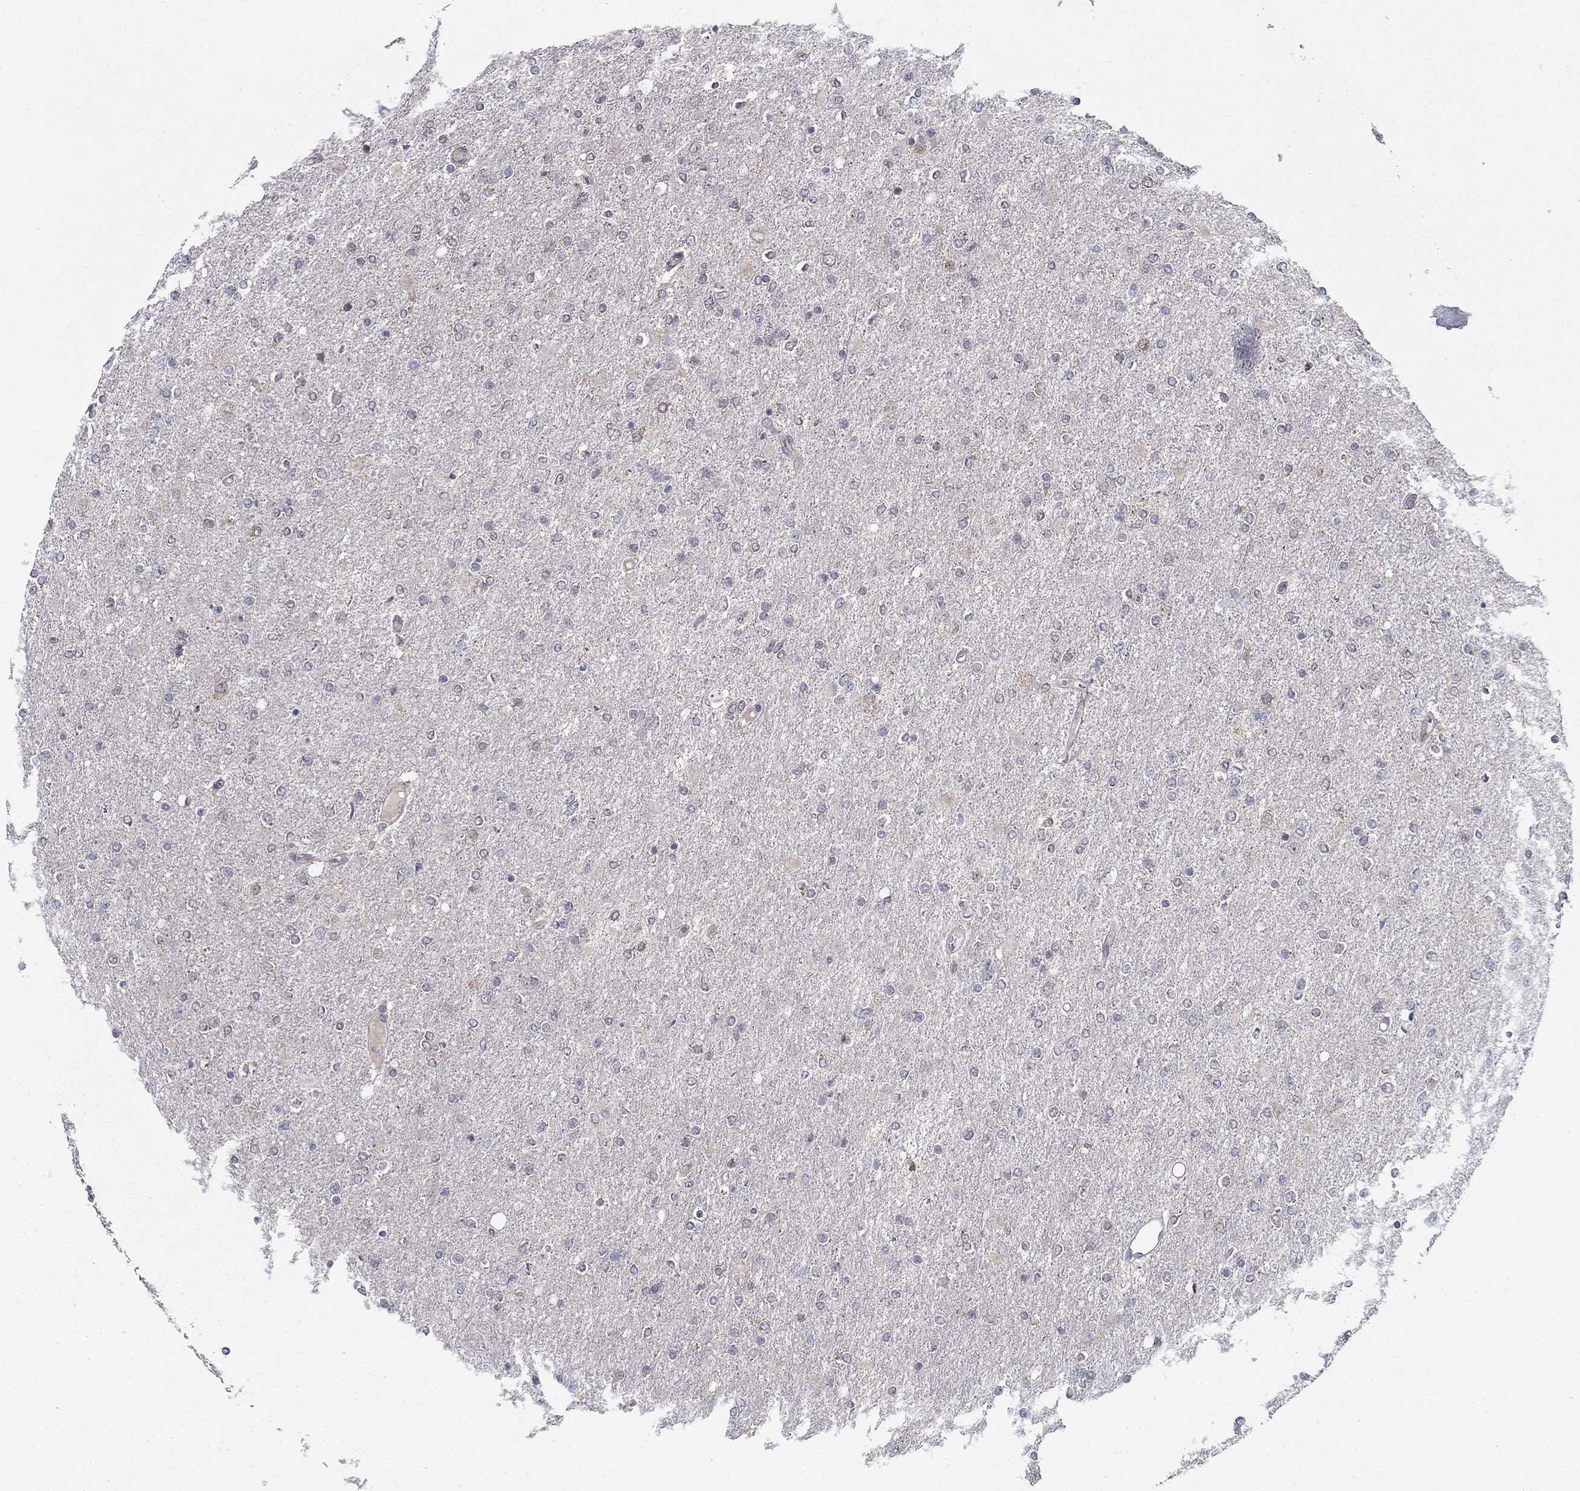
{"staining": {"intensity": "negative", "quantity": "none", "location": "none"}, "tissue": "glioma", "cell_type": "Tumor cells", "image_type": "cancer", "snomed": [{"axis": "morphology", "description": "Glioma, malignant, High grade"}, {"axis": "topography", "description": "Cerebral cortex"}], "caption": "There is no significant staining in tumor cells of malignant high-grade glioma. (DAB (3,3'-diaminobenzidine) immunohistochemistry, high magnification).", "gene": "LACTB2", "patient": {"sex": "male", "age": 70}}